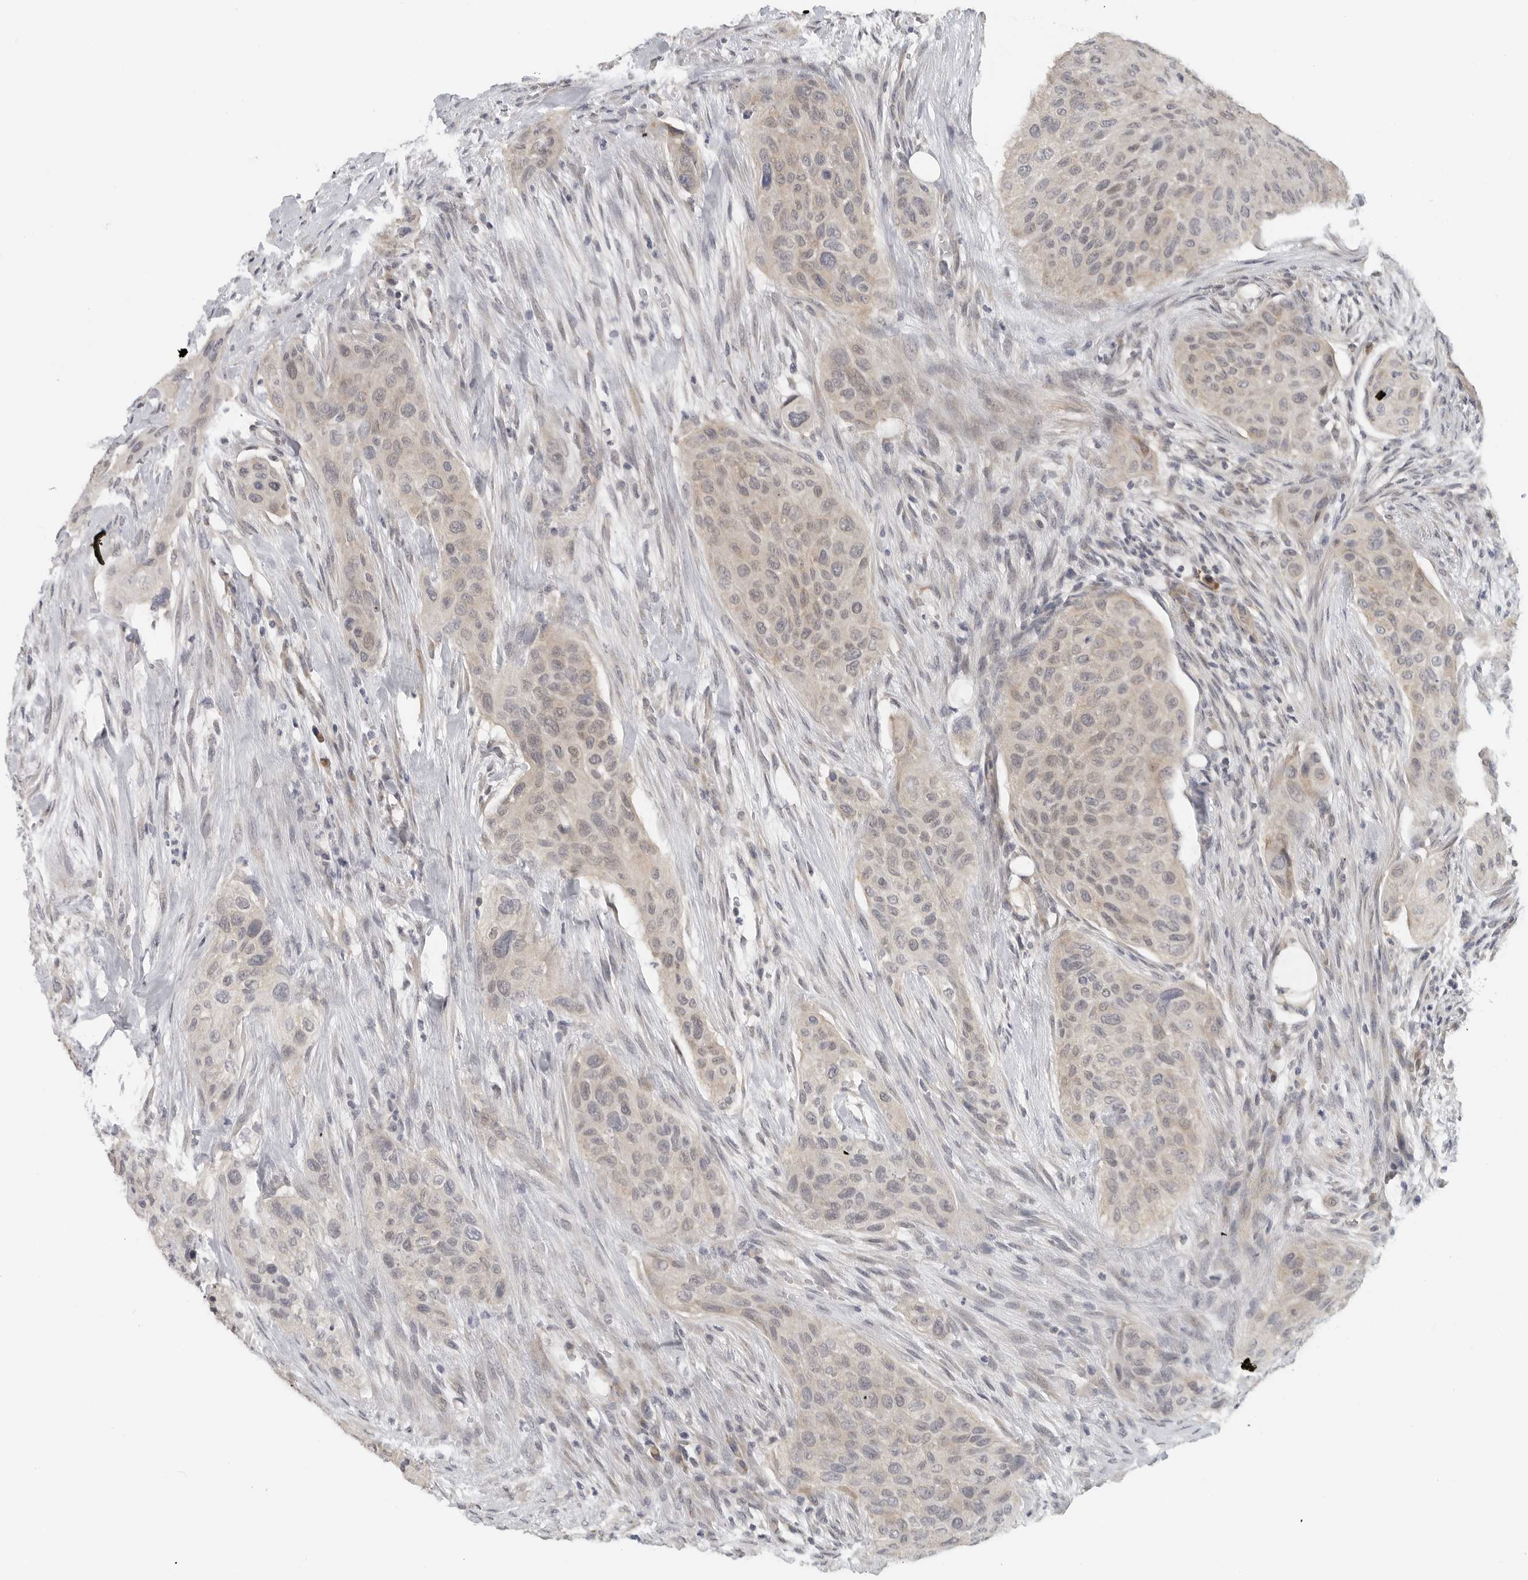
{"staining": {"intensity": "weak", "quantity": "25%-75%", "location": "nuclear"}, "tissue": "urothelial cancer", "cell_type": "Tumor cells", "image_type": "cancer", "snomed": [{"axis": "morphology", "description": "Urothelial carcinoma, High grade"}, {"axis": "topography", "description": "Urinary bladder"}], "caption": "High-power microscopy captured an IHC histopathology image of urothelial carcinoma (high-grade), revealing weak nuclear positivity in about 25%-75% of tumor cells.", "gene": "IL12RB2", "patient": {"sex": "male", "age": 35}}